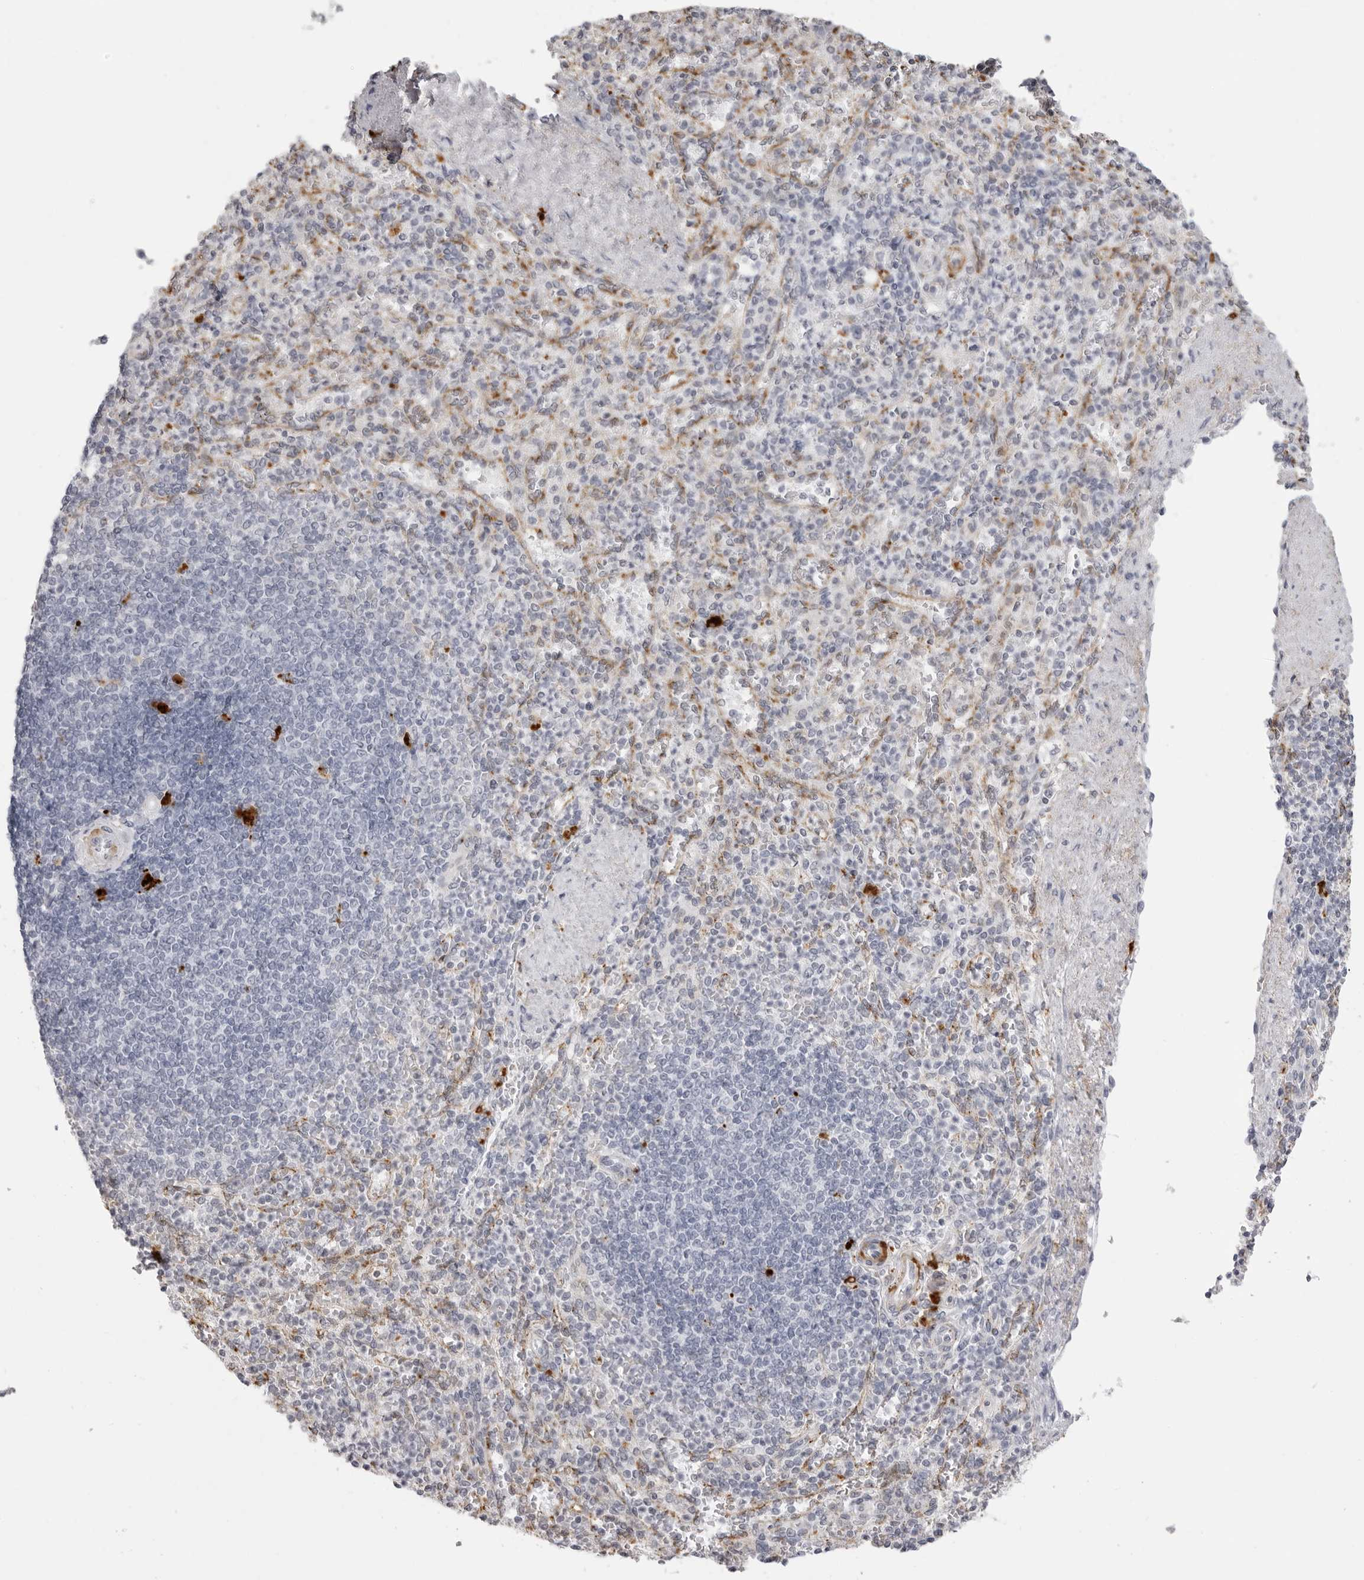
{"staining": {"intensity": "negative", "quantity": "none", "location": "none"}, "tissue": "spleen", "cell_type": "Cells in red pulp", "image_type": "normal", "snomed": [{"axis": "morphology", "description": "Normal tissue, NOS"}, {"axis": "topography", "description": "Spleen"}], "caption": "An image of human spleen is negative for staining in cells in red pulp. (Brightfield microscopy of DAB IHC at high magnification).", "gene": "IL25", "patient": {"sex": "female", "age": 74}}